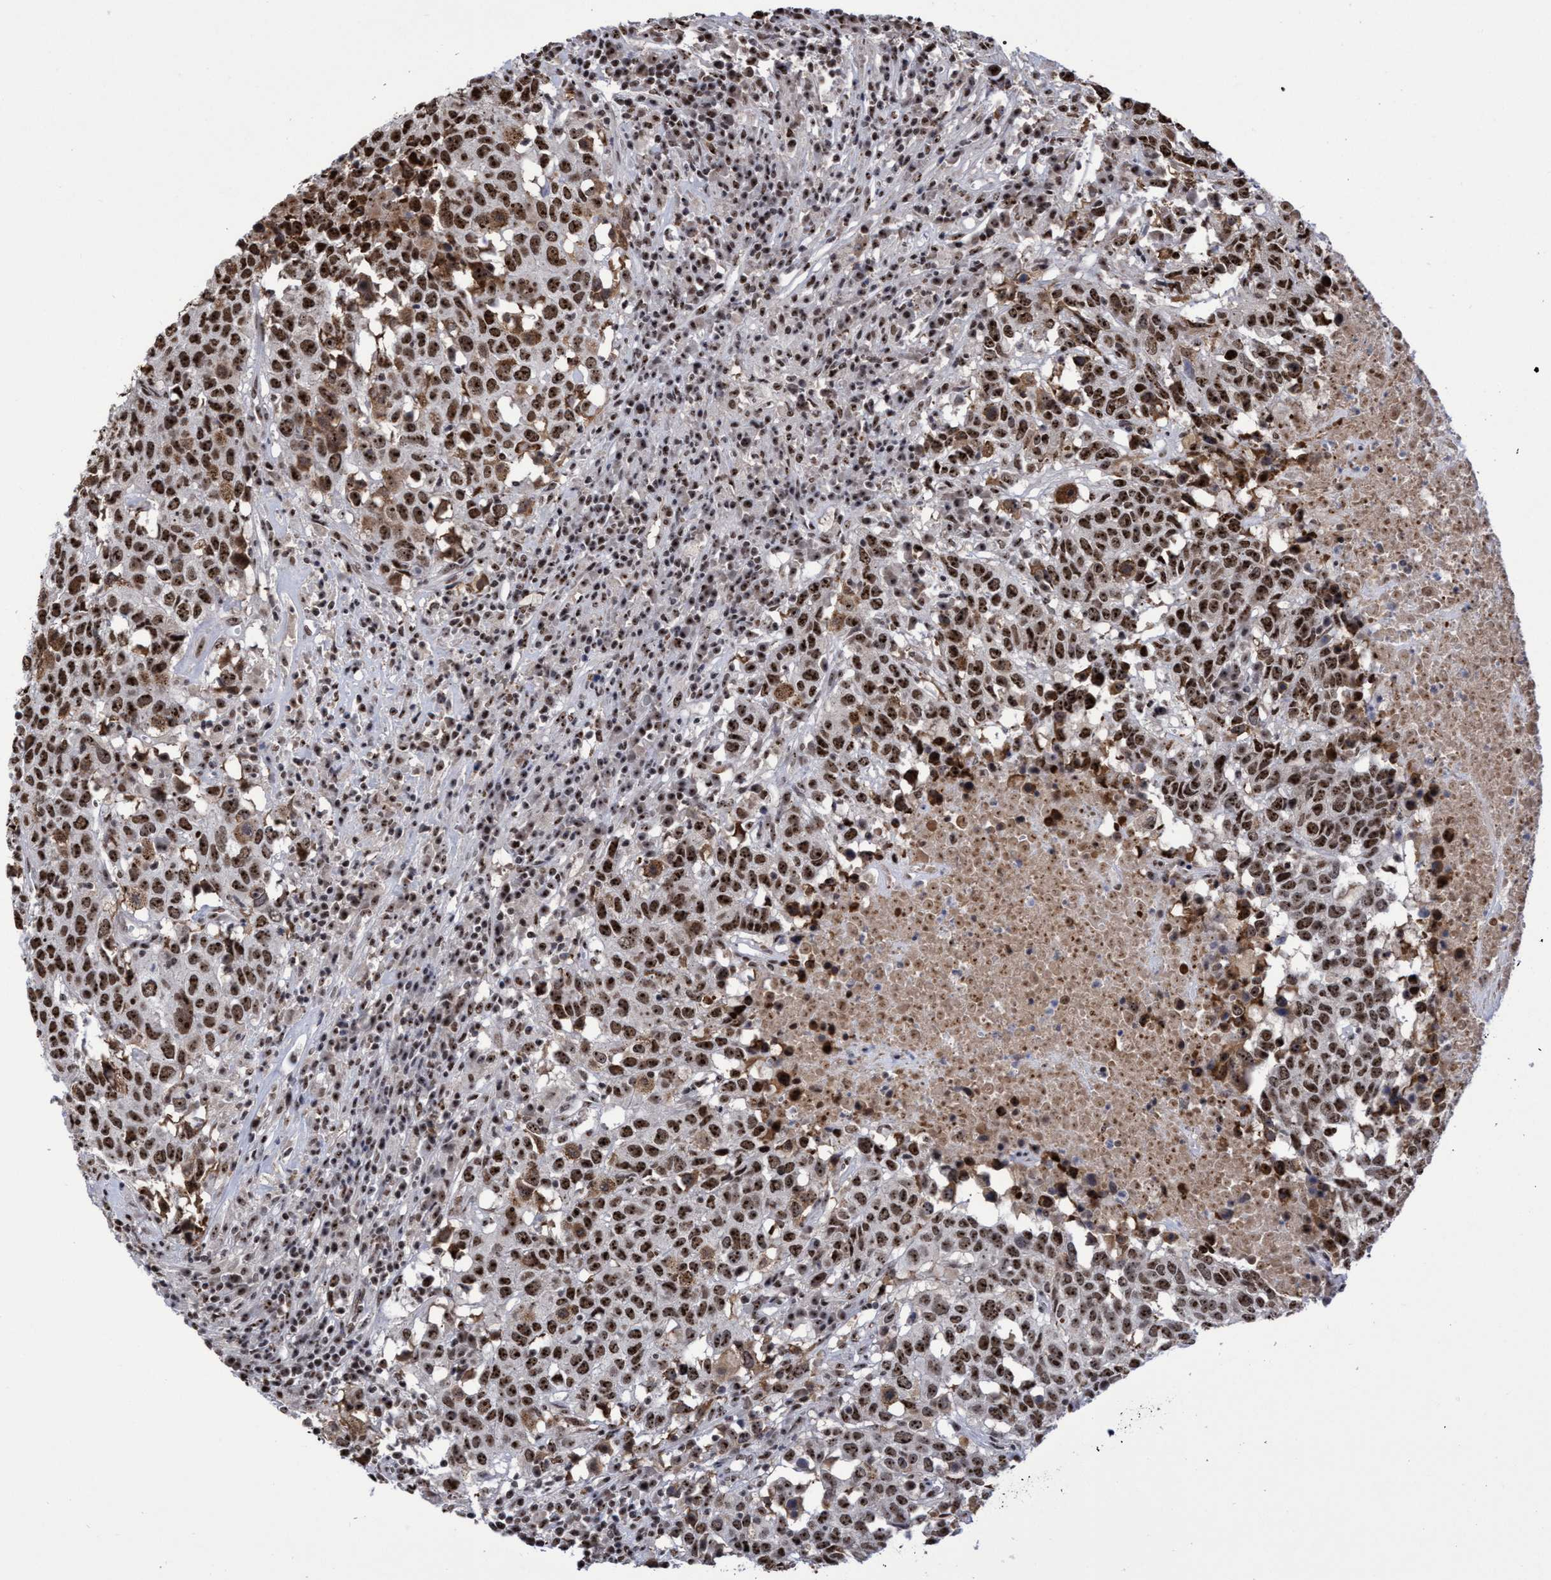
{"staining": {"intensity": "strong", "quantity": ">75%", "location": "nuclear"}, "tissue": "head and neck cancer", "cell_type": "Tumor cells", "image_type": "cancer", "snomed": [{"axis": "morphology", "description": "Squamous cell carcinoma, NOS"}, {"axis": "topography", "description": "Head-Neck"}], "caption": "Immunohistochemical staining of head and neck squamous cell carcinoma reveals high levels of strong nuclear staining in approximately >75% of tumor cells.", "gene": "EFCAB10", "patient": {"sex": "male", "age": 66}}